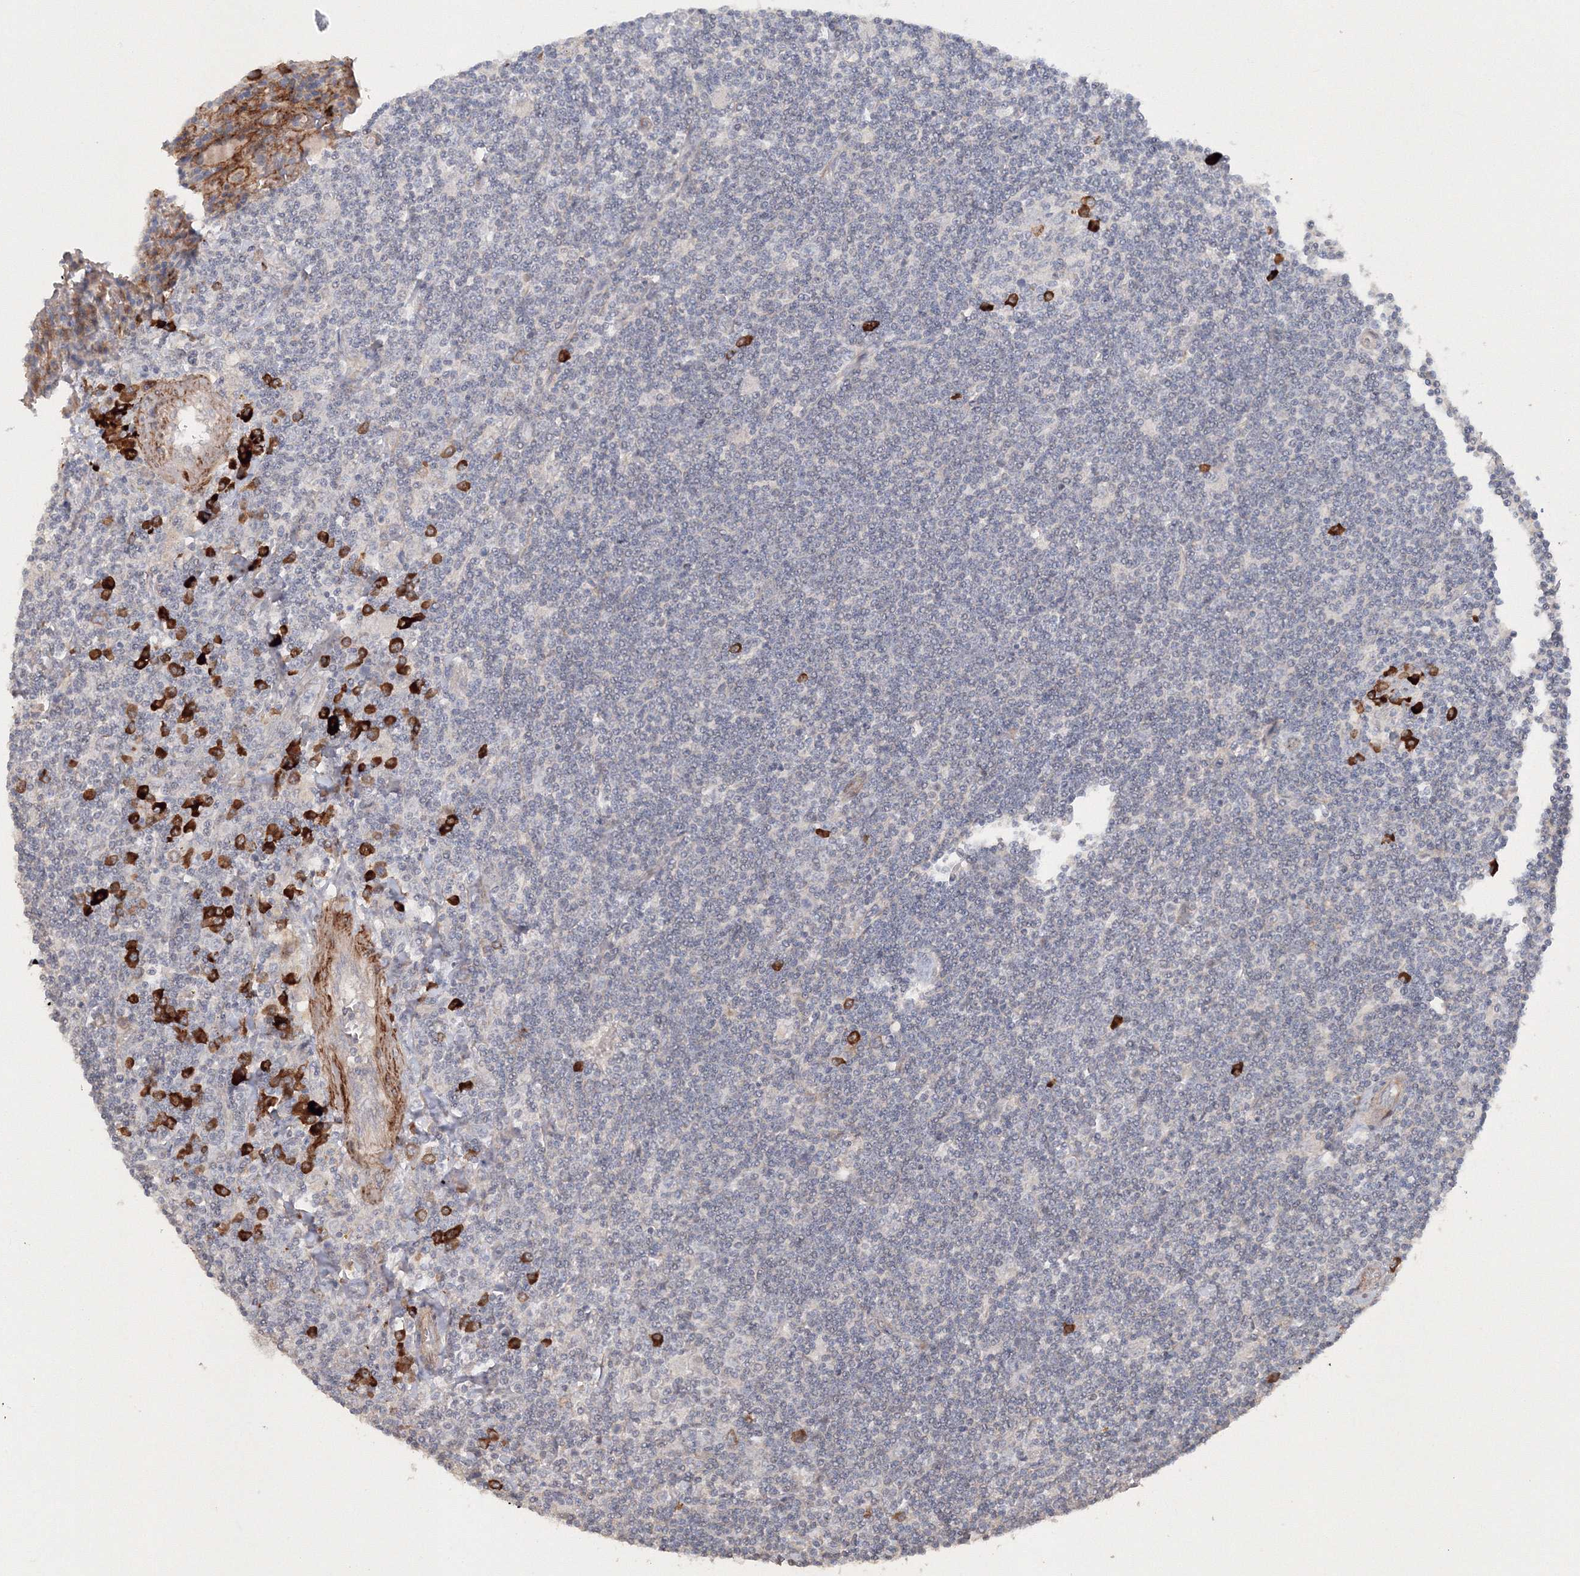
{"staining": {"intensity": "negative", "quantity": "none", "location": "none"}, "tissue": "lymphoma", "cell_type": "Tumor cells", "image_type": "cancer", "snomed": [{"axis": "morphology", "description": "Malignant lymphoma, non-Hodgkin's type, Low grade"}, {"axis": "topography", "description": "Spleen"}], "caption": "Tumor cells are negative for protein expression in human lymphoma. (Stains: DAB (3,3'-diaminobenzidine) IHC with hematoxylin counter stain, Microscopy: brightfield microscopy at high magnification).", "gene": "NALF2", "patient": {"sex": "male", "age": 76}}